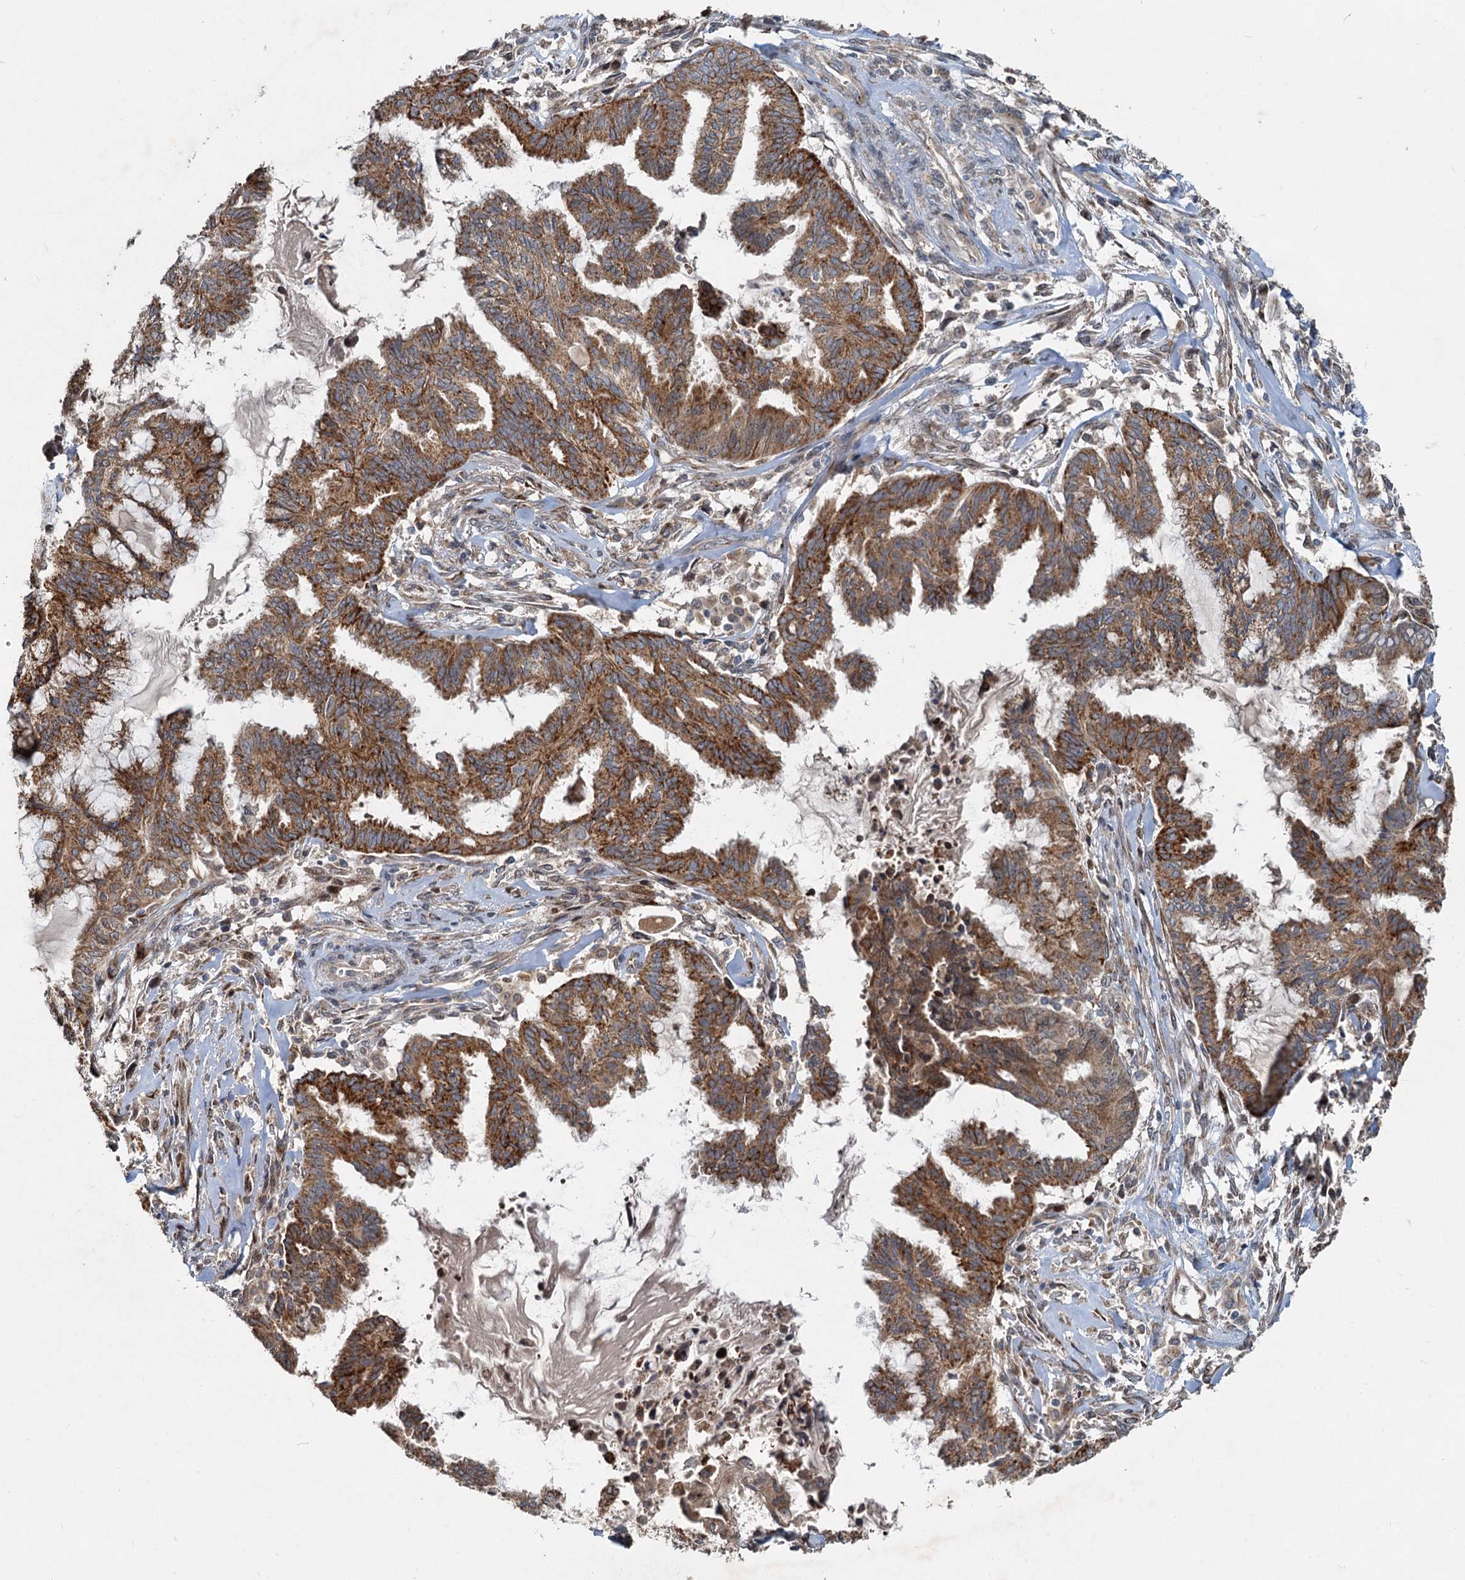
{"staining": {"intensity": "strong", "quantity": ">75%", "location": "cytoplasmic/membranous"}, "tissue": "endometrial cancer", "cell_type": "Tumor cells", "image_type": "cancer", "snomed": [{"axis": "morphology", "description": "Adenocarcinoma, NOS"}, {"axis": "topography", "description": "Endometrium"}], "caption": "Immunohistochemistry (IHC) photomicrograph of neoplastic tissue: human endometrial cancer stained using immunohistochemistry reveals high levels of strong protein expression localized specifically in the cytoplasmic/membranous of tumor cells, appearing as a cytoplasmic/membranous brown color.", "gene": "CEP68", "patient": {"sex": "female", "age": 86}}